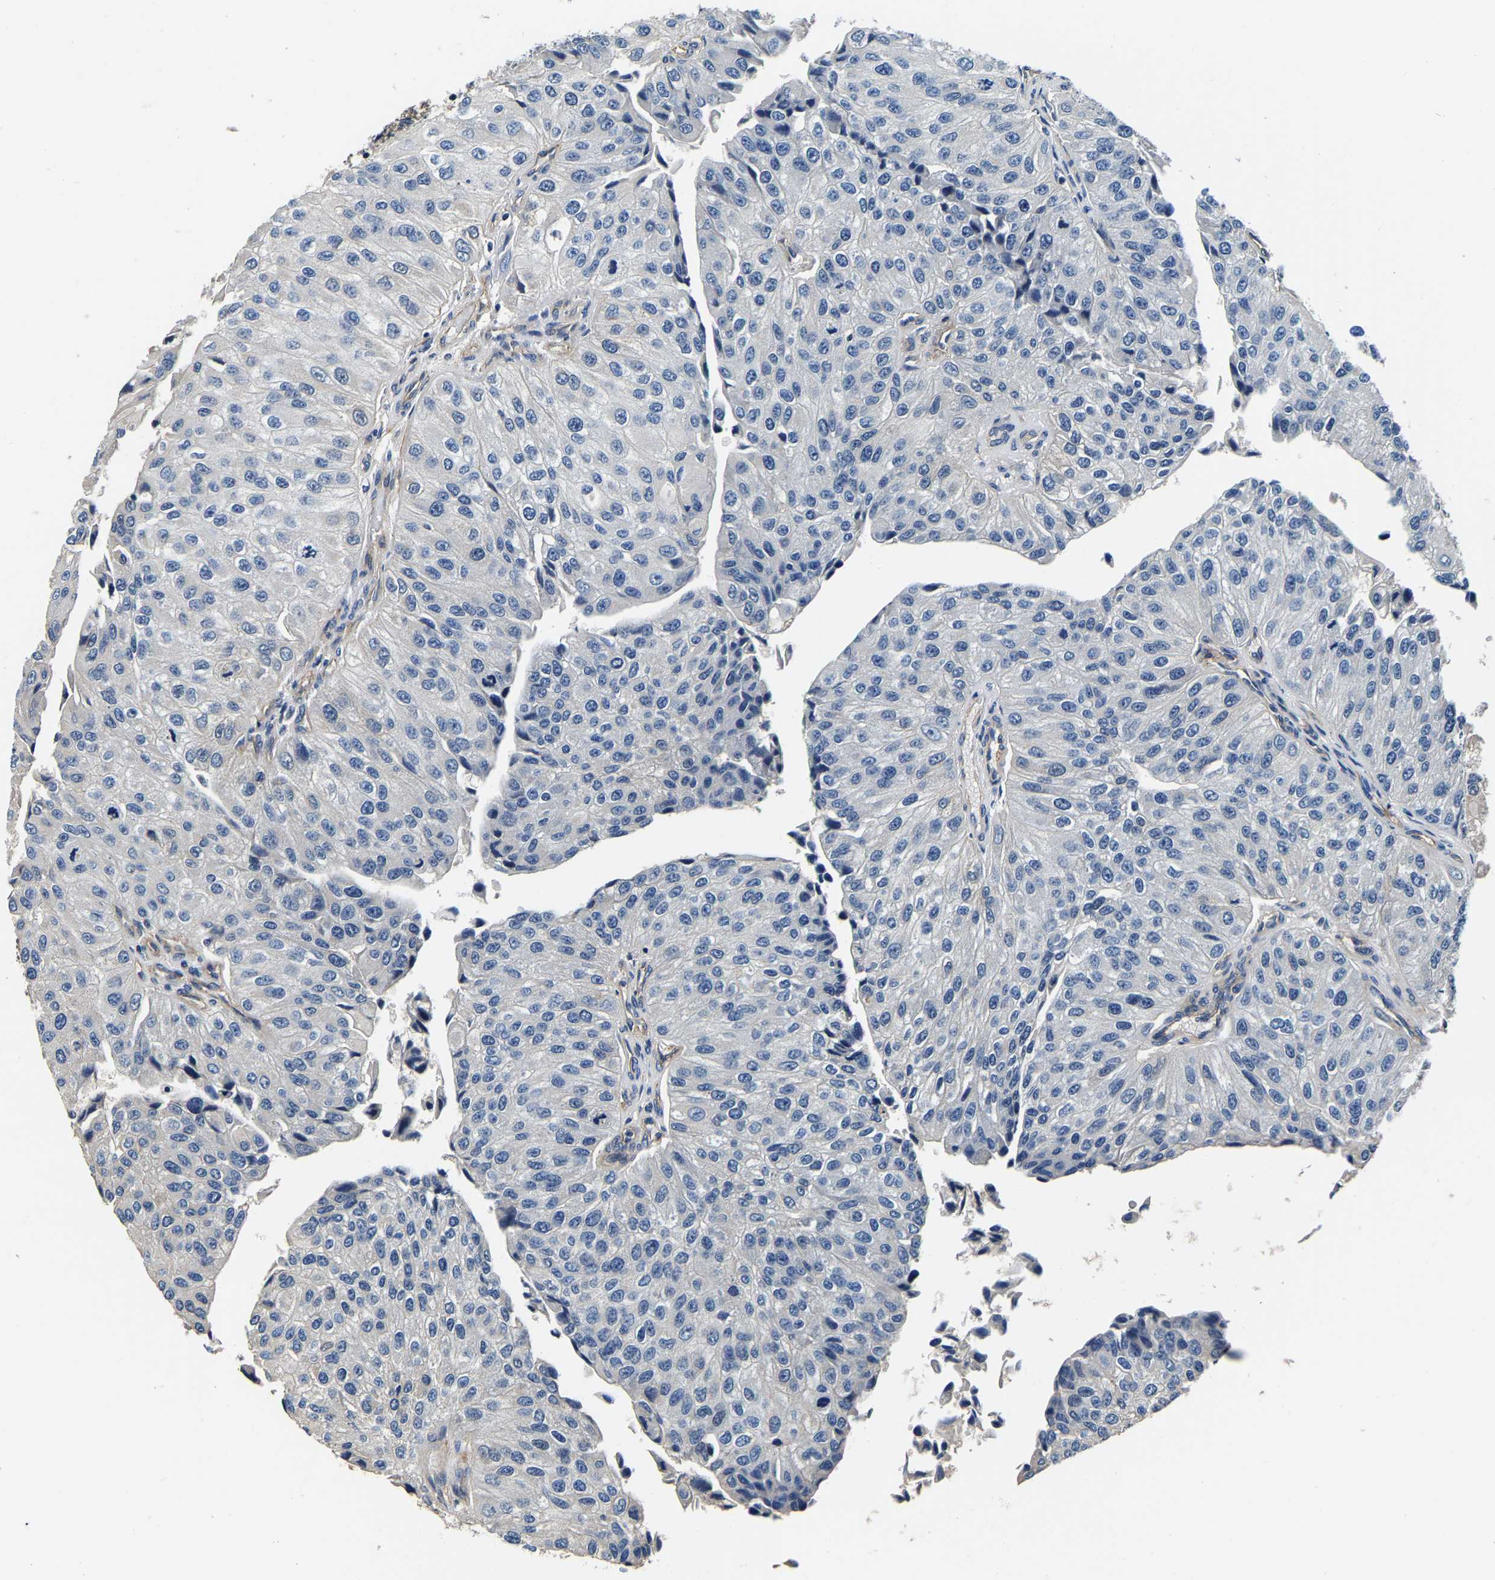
{"staining": {"intensity": "negative", "quantity": "none", "location": "none"}, "tissue": "urothelial cancer", "cell_type": "Tumor cells", "image_type": "cancer", "snomed": [{"axis": "morphology", "description": "Urothelial carcinoma, High grade"}, {"axis": "topography", "description": "Kidney"}, {"axis": "topography", "description": "Urinary bladder"}], "caption": "Immunohistochemistry (IHC) micrograph of neoplastic tissue: human urothelial carcinoma (high-grade) stained with DAB (3,3'-diaminobenzidine) reveals no significant protein staining in tumor cells.", "gene": "SH3GLB1", "patient": {"sex": "male", "age": 77}}